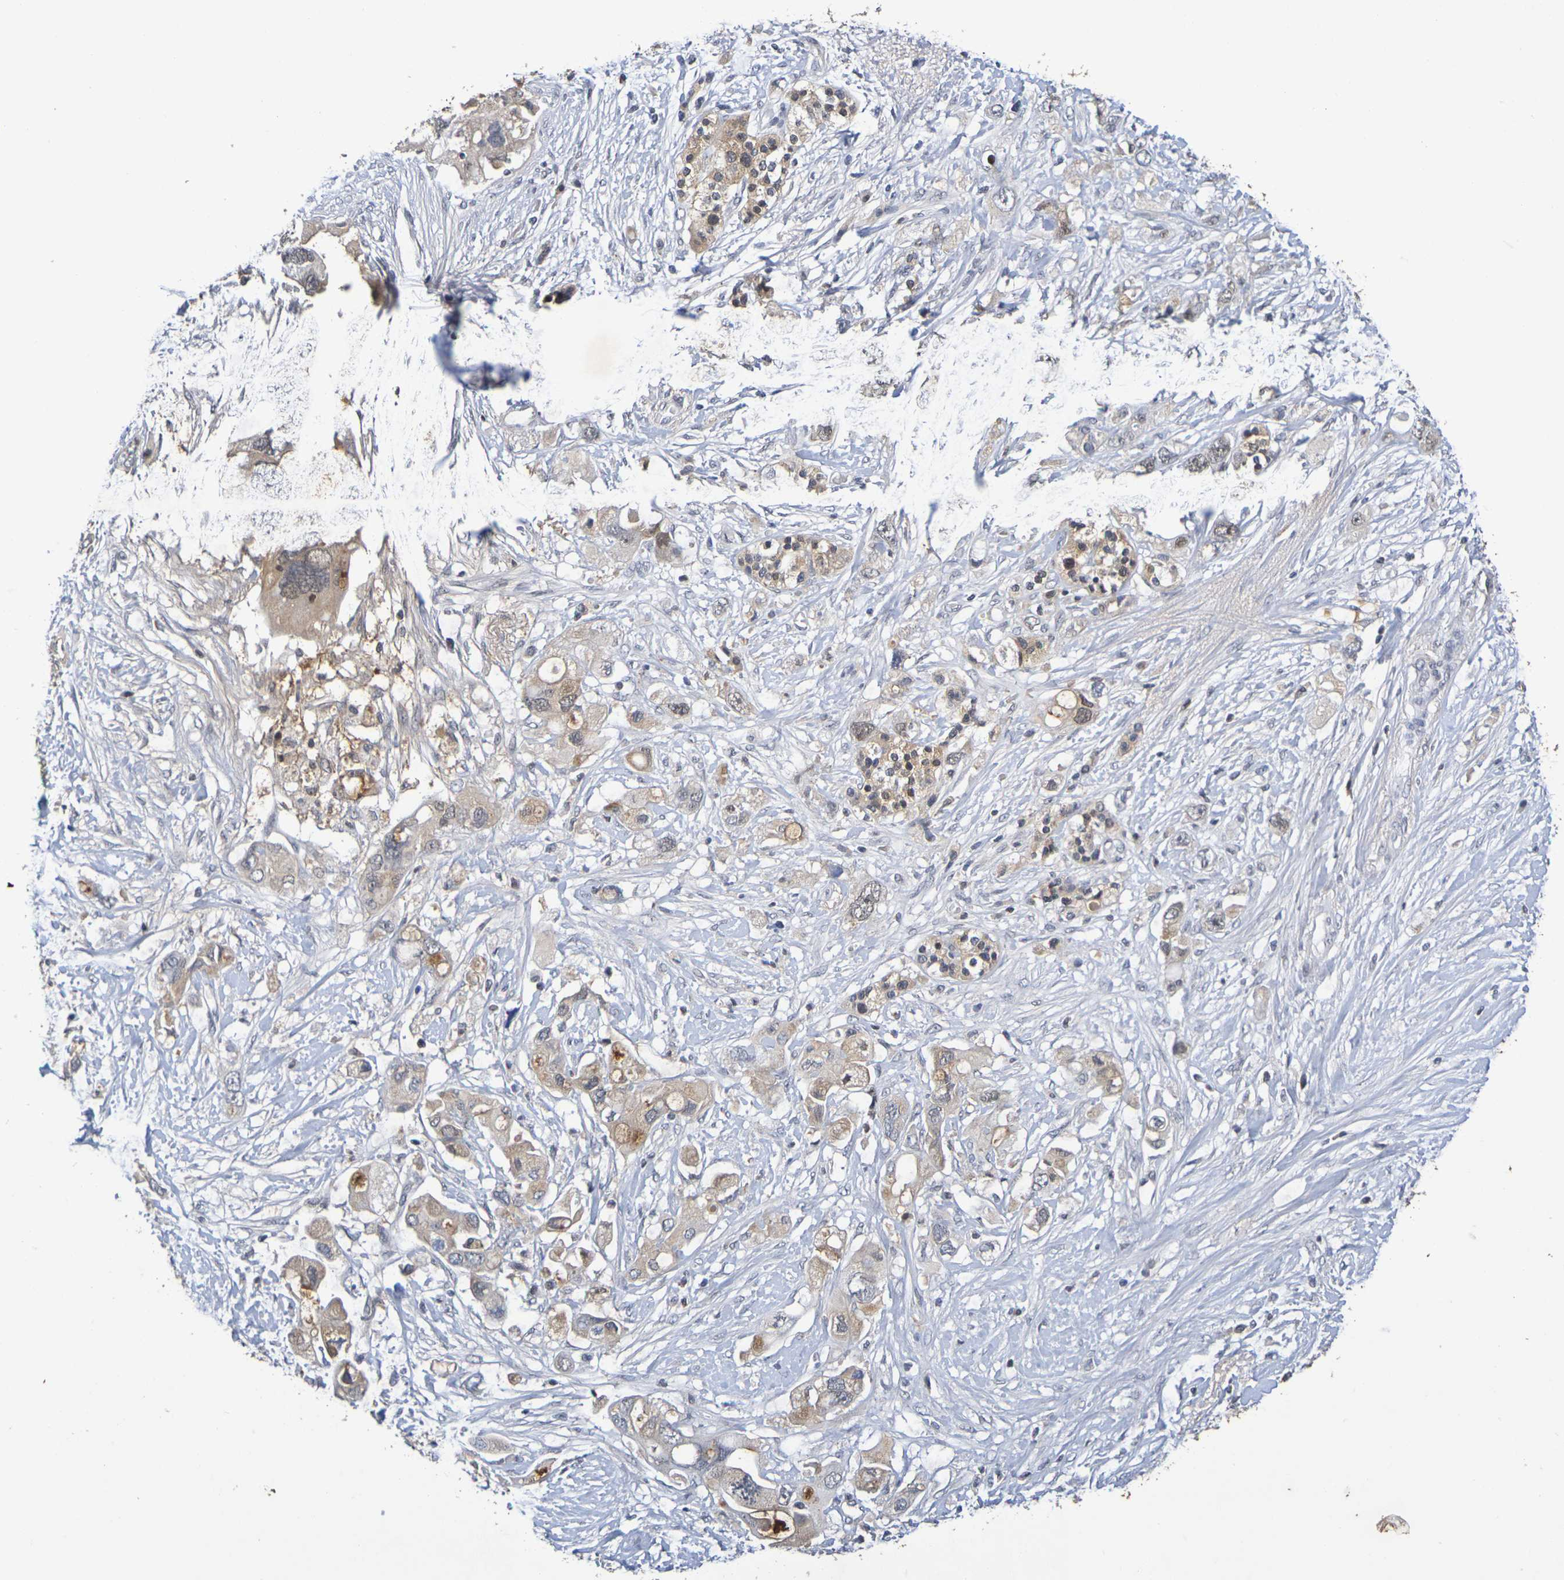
{"staining": {"intensity": "moderate", "quantity": ">75%", "location": "cytoplasmic/membranous"}, "tissue": "pancreatic cancer", "cell_type": "Tumor cells", "image_type": "cancer", "snomed": [{"axis": "morphology", "description": "Adenocarcinoma, NOS"}, {"axis": "topography", "description": "Pancreas"}], "caption": "A brown stain highlights moderate cytoplasmic/membranous positivity of a protein in pancreatic cancer tumor cells.", "gene": "TERF2", "patient": {"sex": "female", "age": 56}}